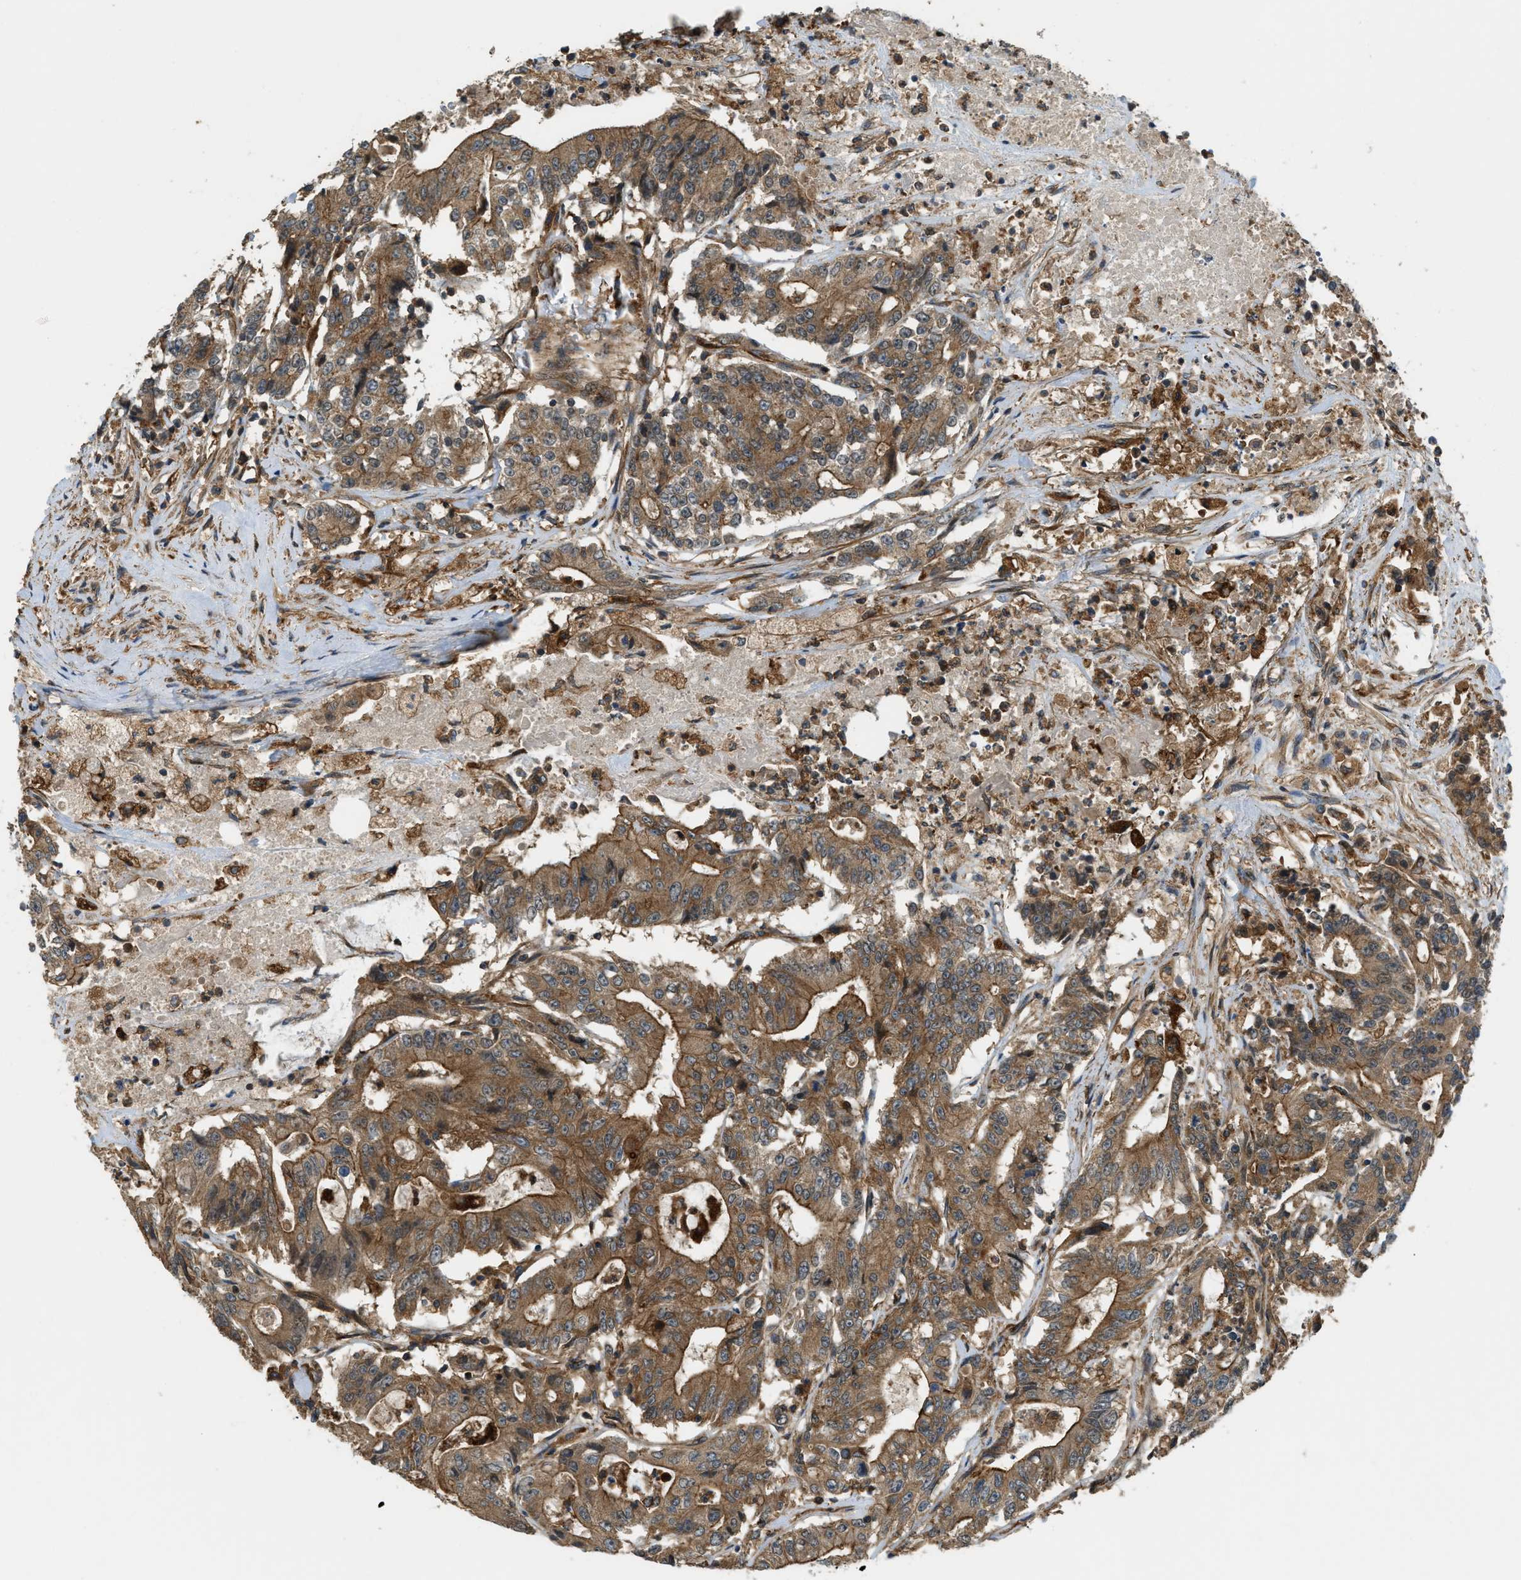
{"staining": {"intensity": "moderate", "quantity": ">75%", "location": "cytoplasmic/membranous"}, "tissue": "colorectal cancer", "cell_type": "Tumor cells", "image_type": "cancer", "snomed": [{"axis": "morphology", "description": "Adenocarcinoma, NOS"}, {"axis": "topography", "description": "Colon"}], "caption": "The photomicrograph demonstrates immunohistochemical staining of colorectal cancer (adenocarcinoma). There is moderate cytoplasmic/membranous positivity is appreciated in approximately >75% of tumor cells.", "gene": "BAG4", "patient": {"sex": "female", "age": 77}}